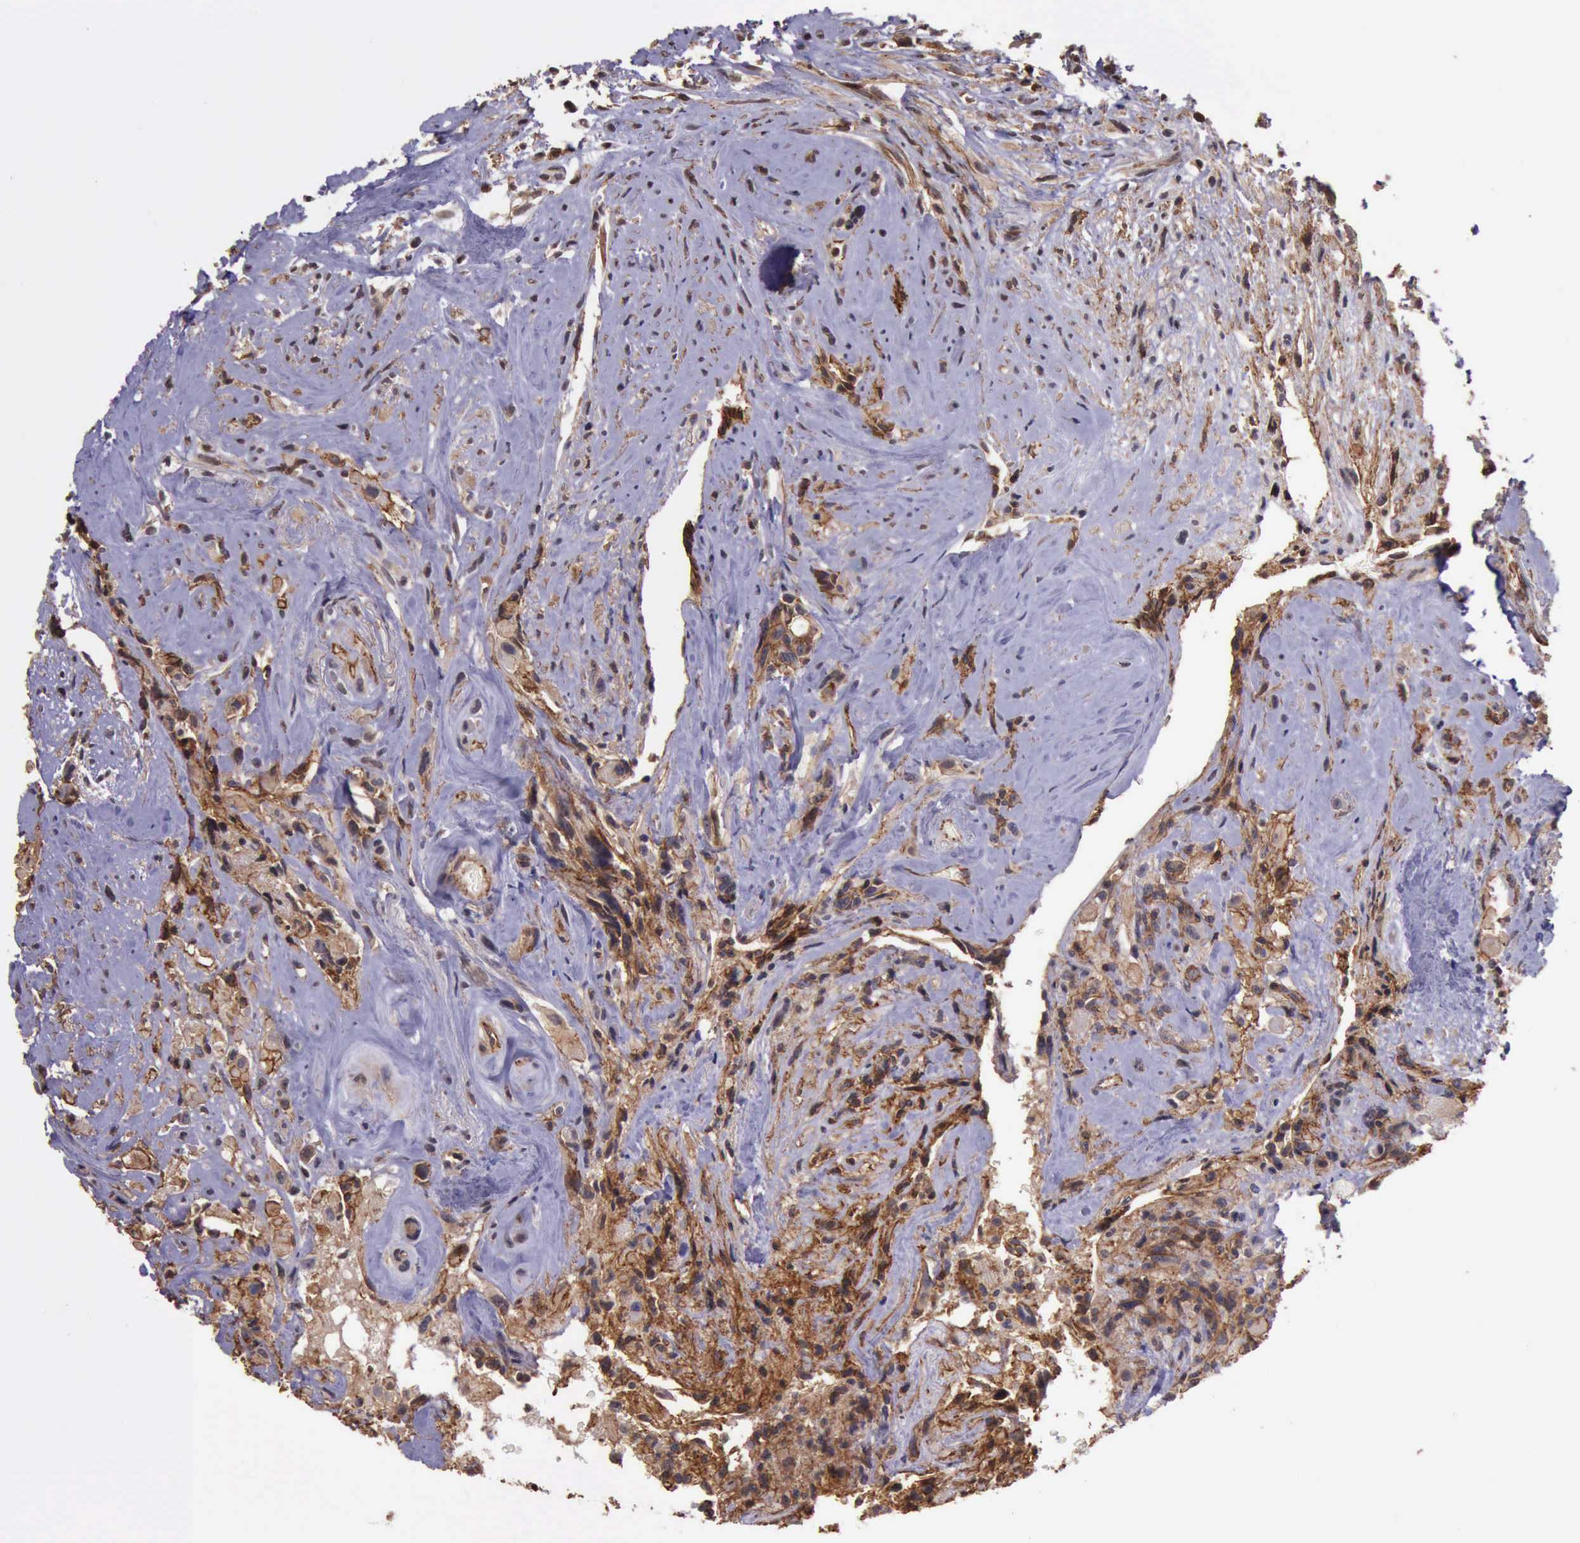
{"staining": {"intensity": "moderate", "quantity": ">75%", "location": "cytoplasmic/membranous"}, "tissue": "glioma", "cell_type": "Tumor cells", "image_type": "cancer", "snomed": [{"axis": "morphology", "description": "Glioma, malignant, High grade"}, {"axis": "topography", "description": "Brain"}], "caption": "Malignant high-grade glioma stained with a protein marker exhibits moderate staining in tumor cells.", "gene": "CTNNB1", "patient": {"sex": "male", "age": 48}}